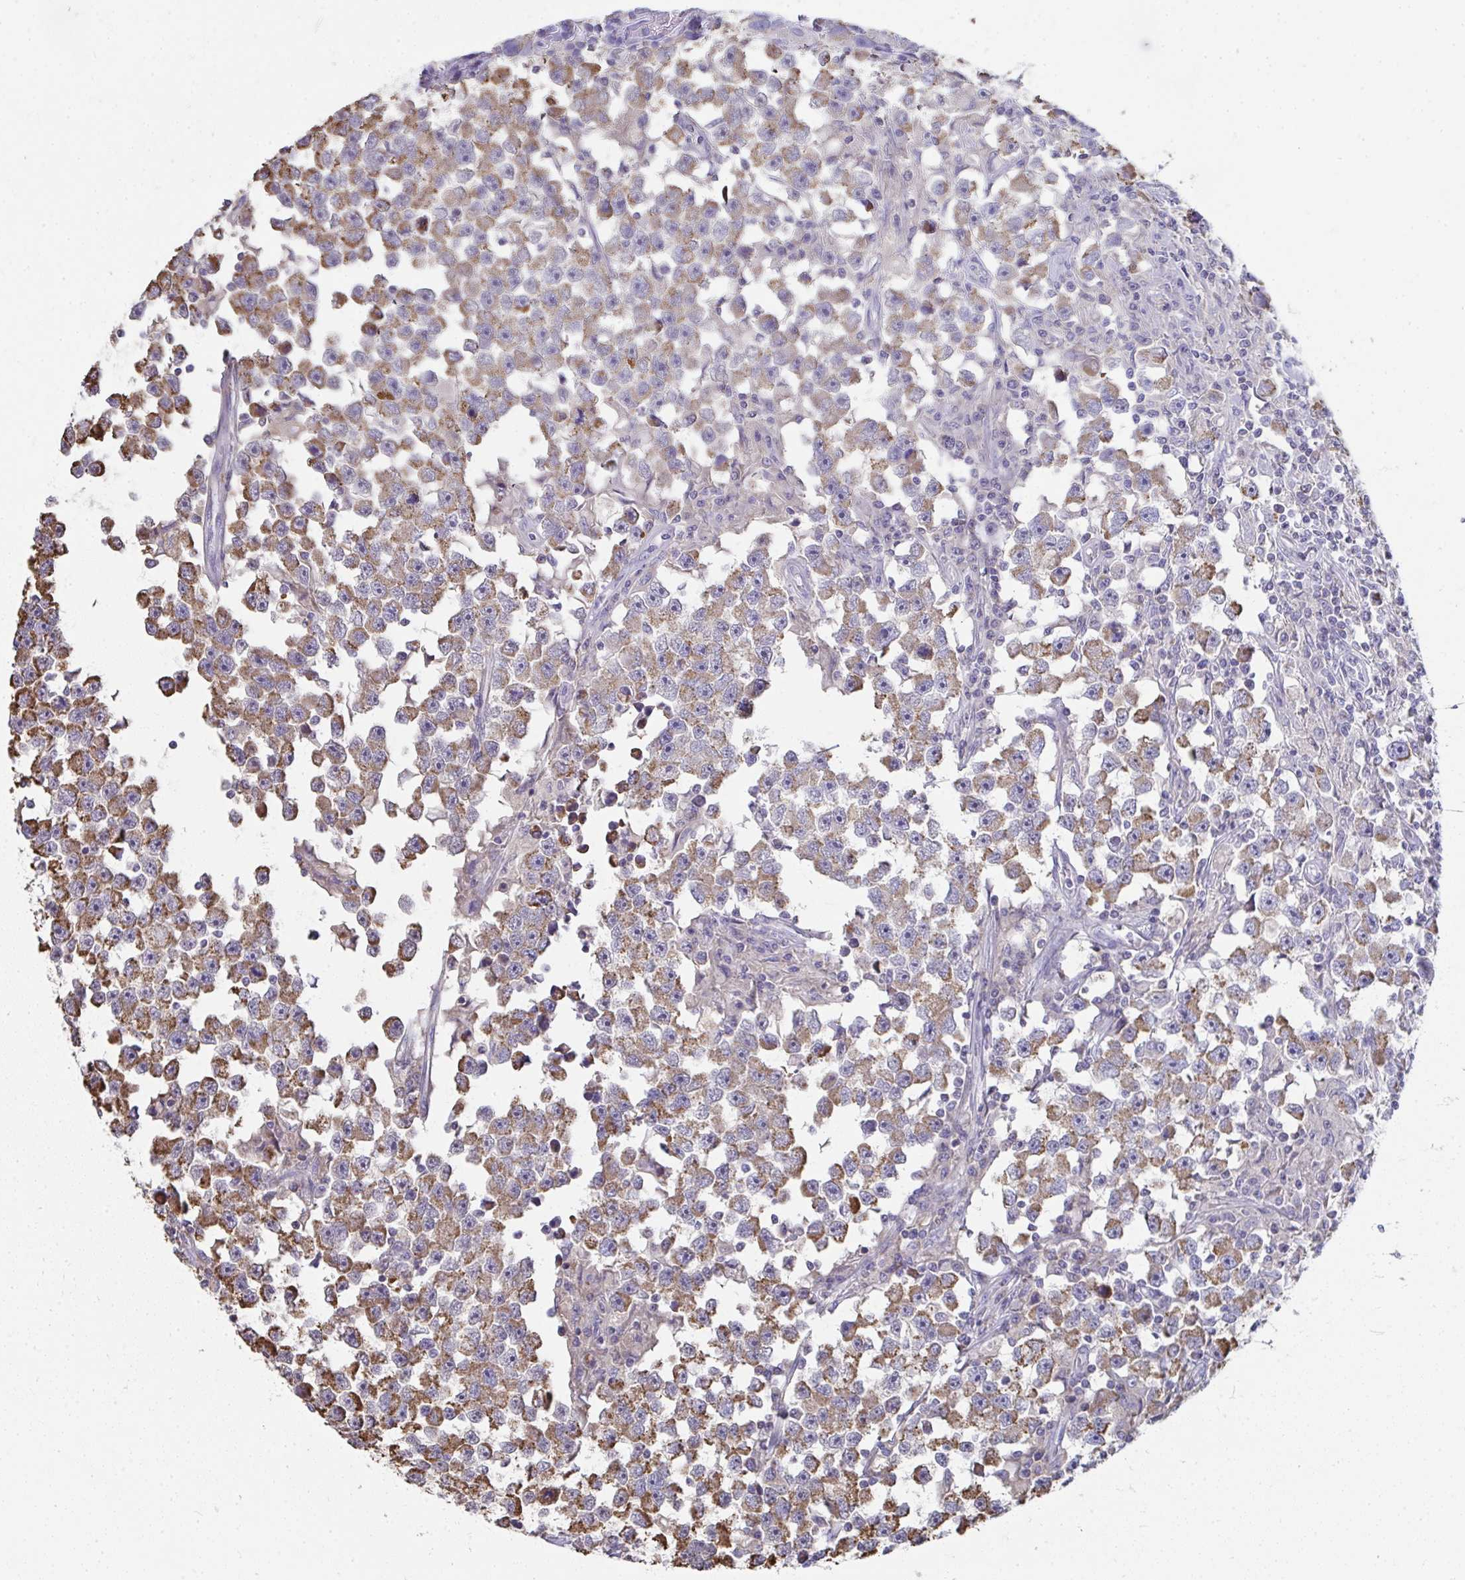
{"staining": {"intensity": "moderate", "quantity": ">75%", "location": "cytoplasmic/membranous"}, "tissue": "testis cancer", "cell_type": "Tumor cells", "image_type": "cancer", "snomed": [{"axis": "morphology", "description": "Seminoma, NOS"}, {"axis": "topography", "description": "Testis"}], "caption": "This micrograph displays immunohistochemistry (IHC) staining of seminoma (testis), with medium moderate cytoplasmic/membranous staining in approximately >75% of tumor cells.", "gene": "SLC6A1", "patient": {"sex": "male", "age": 33}}